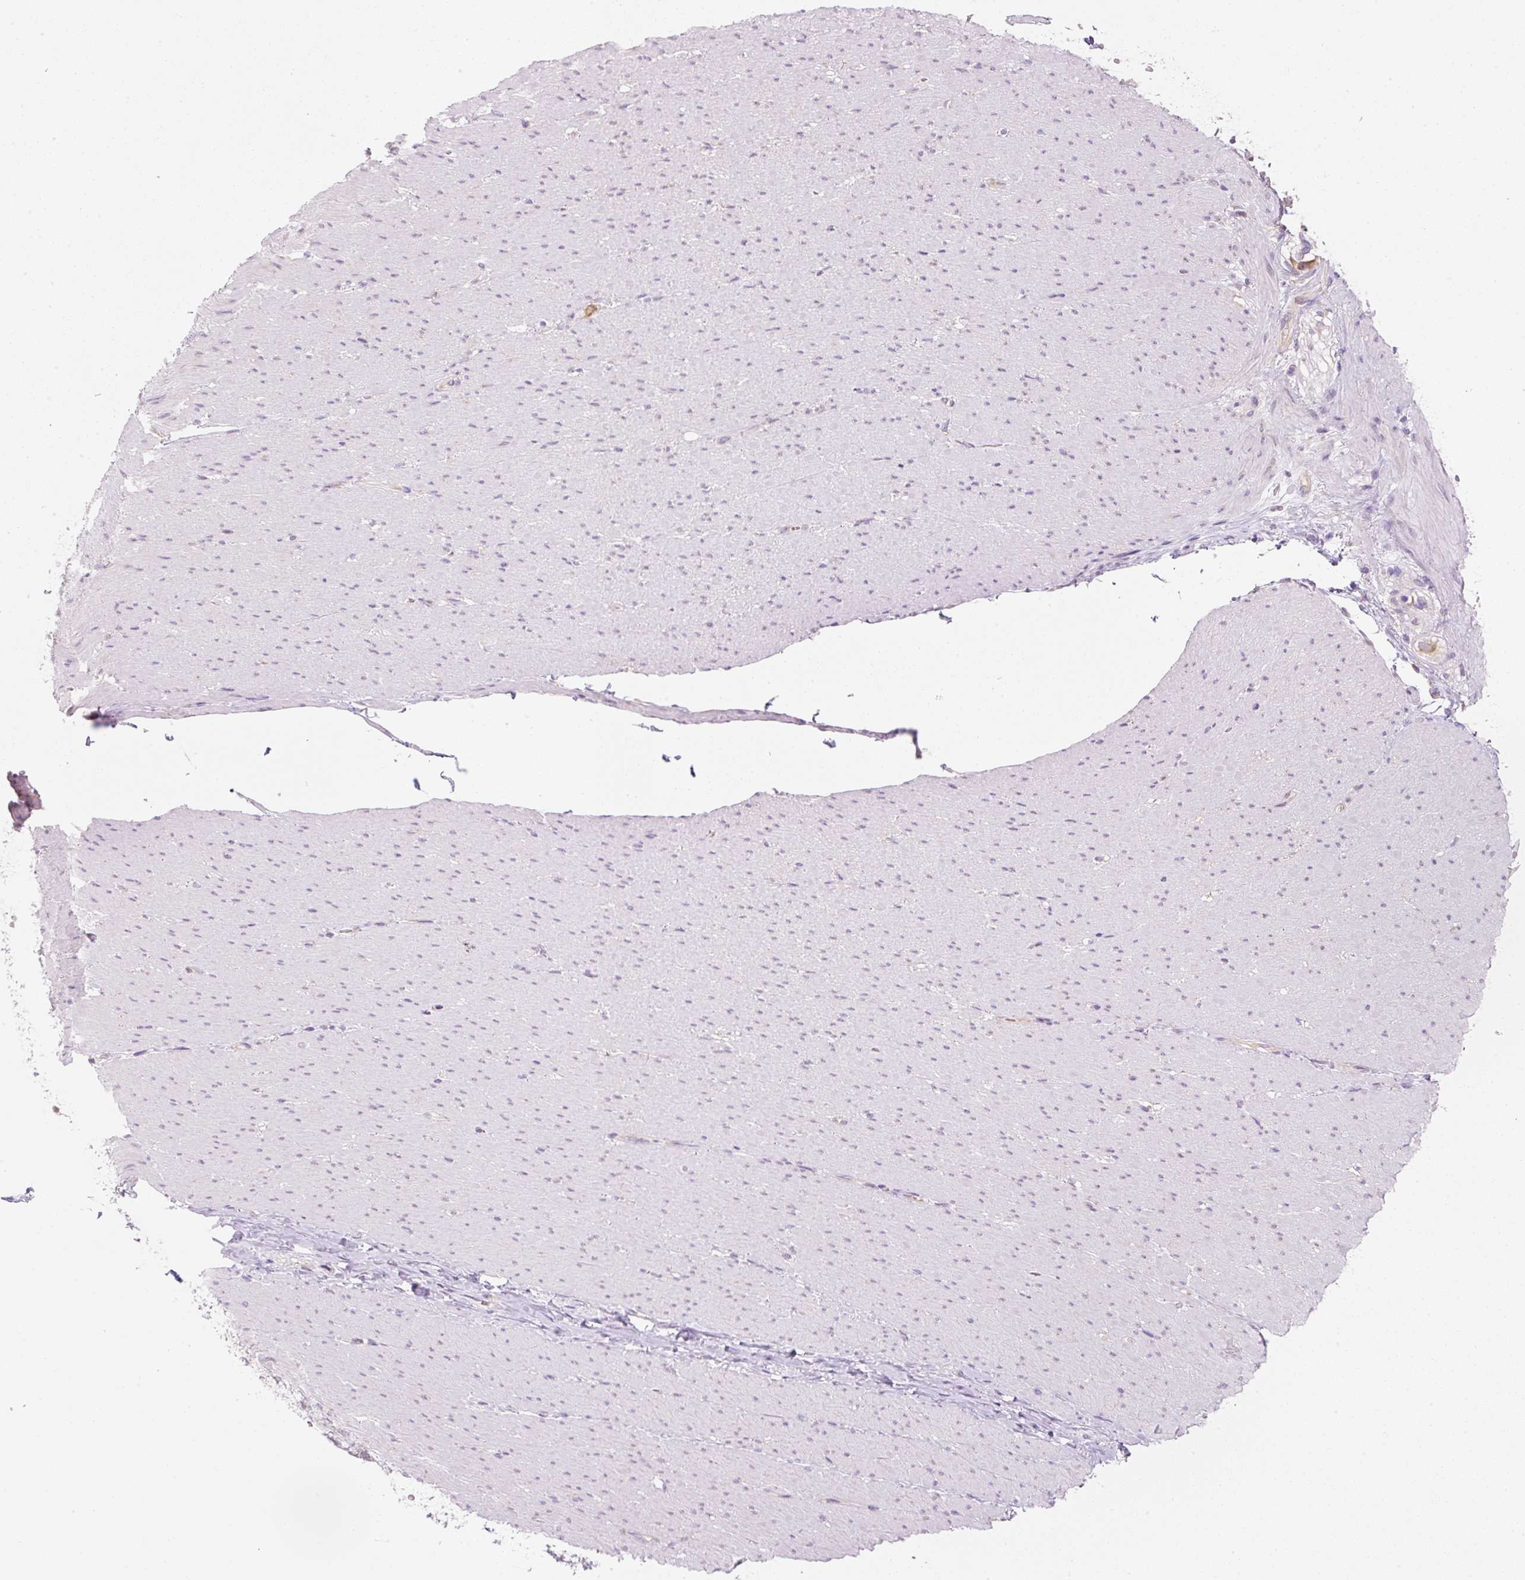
{"staining": {"intensity": "negative", "quantity": "none", "location": "none"}, "tissue": "smooth muscle", "cell_type": "Smooth muscle cells", "image_type": "normal", "snomed": [{"axis": "morphology", "description": "Normal tissue, NOS"}, {"axis": "topography", "description": "Smooth muscle"}, {"axis": "topography", "description": "Rectum"}], "caption": "Immunohistochemistry (IHC) photomicrograph of normal human smooth muscle stained for a protein (brown), which reveals no expression in smooth muscle cells.", "gene": "RPL18A", "patient": {"sex": "male", "age": 53}}